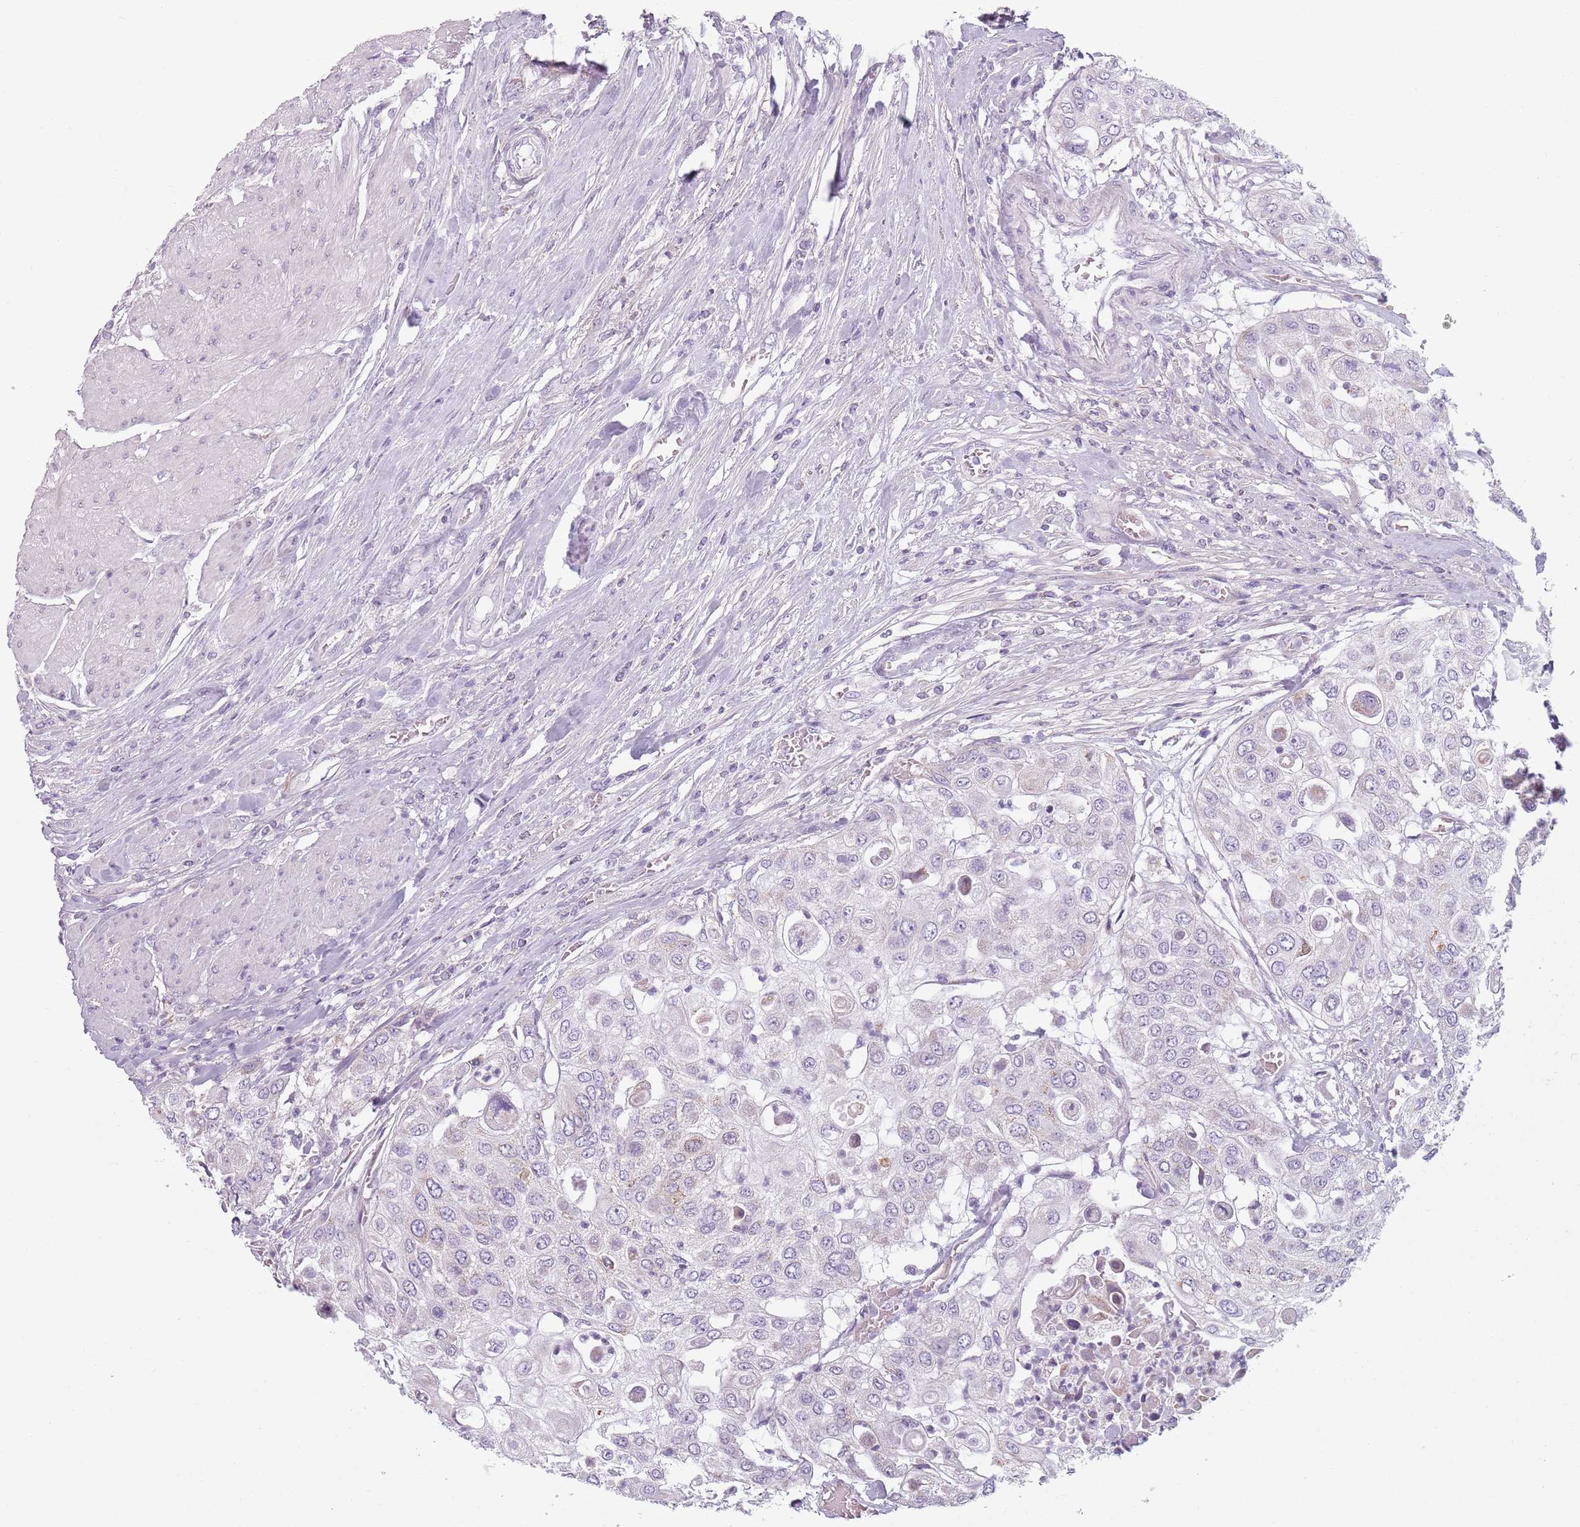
{"staining": {"intensity": "negative", "quantity": "none", "location": "none"}, "tissue": "urothelial cancer", "cell_type": "Tumor cells", "image_type": "cancer", "snomed": [{"axis": "morphology", "description": "Urothelial carcinoma, High grade"}, {"axis": "topography", "description": "Urinary bladder"}], "caption": "Immunohistochemistry (IHC) of high-grade urothelial carcinoma reveals no positivity in tumor cells.", "gene": "MEGF8", "patient": {"sex": "female", "age": 79}}